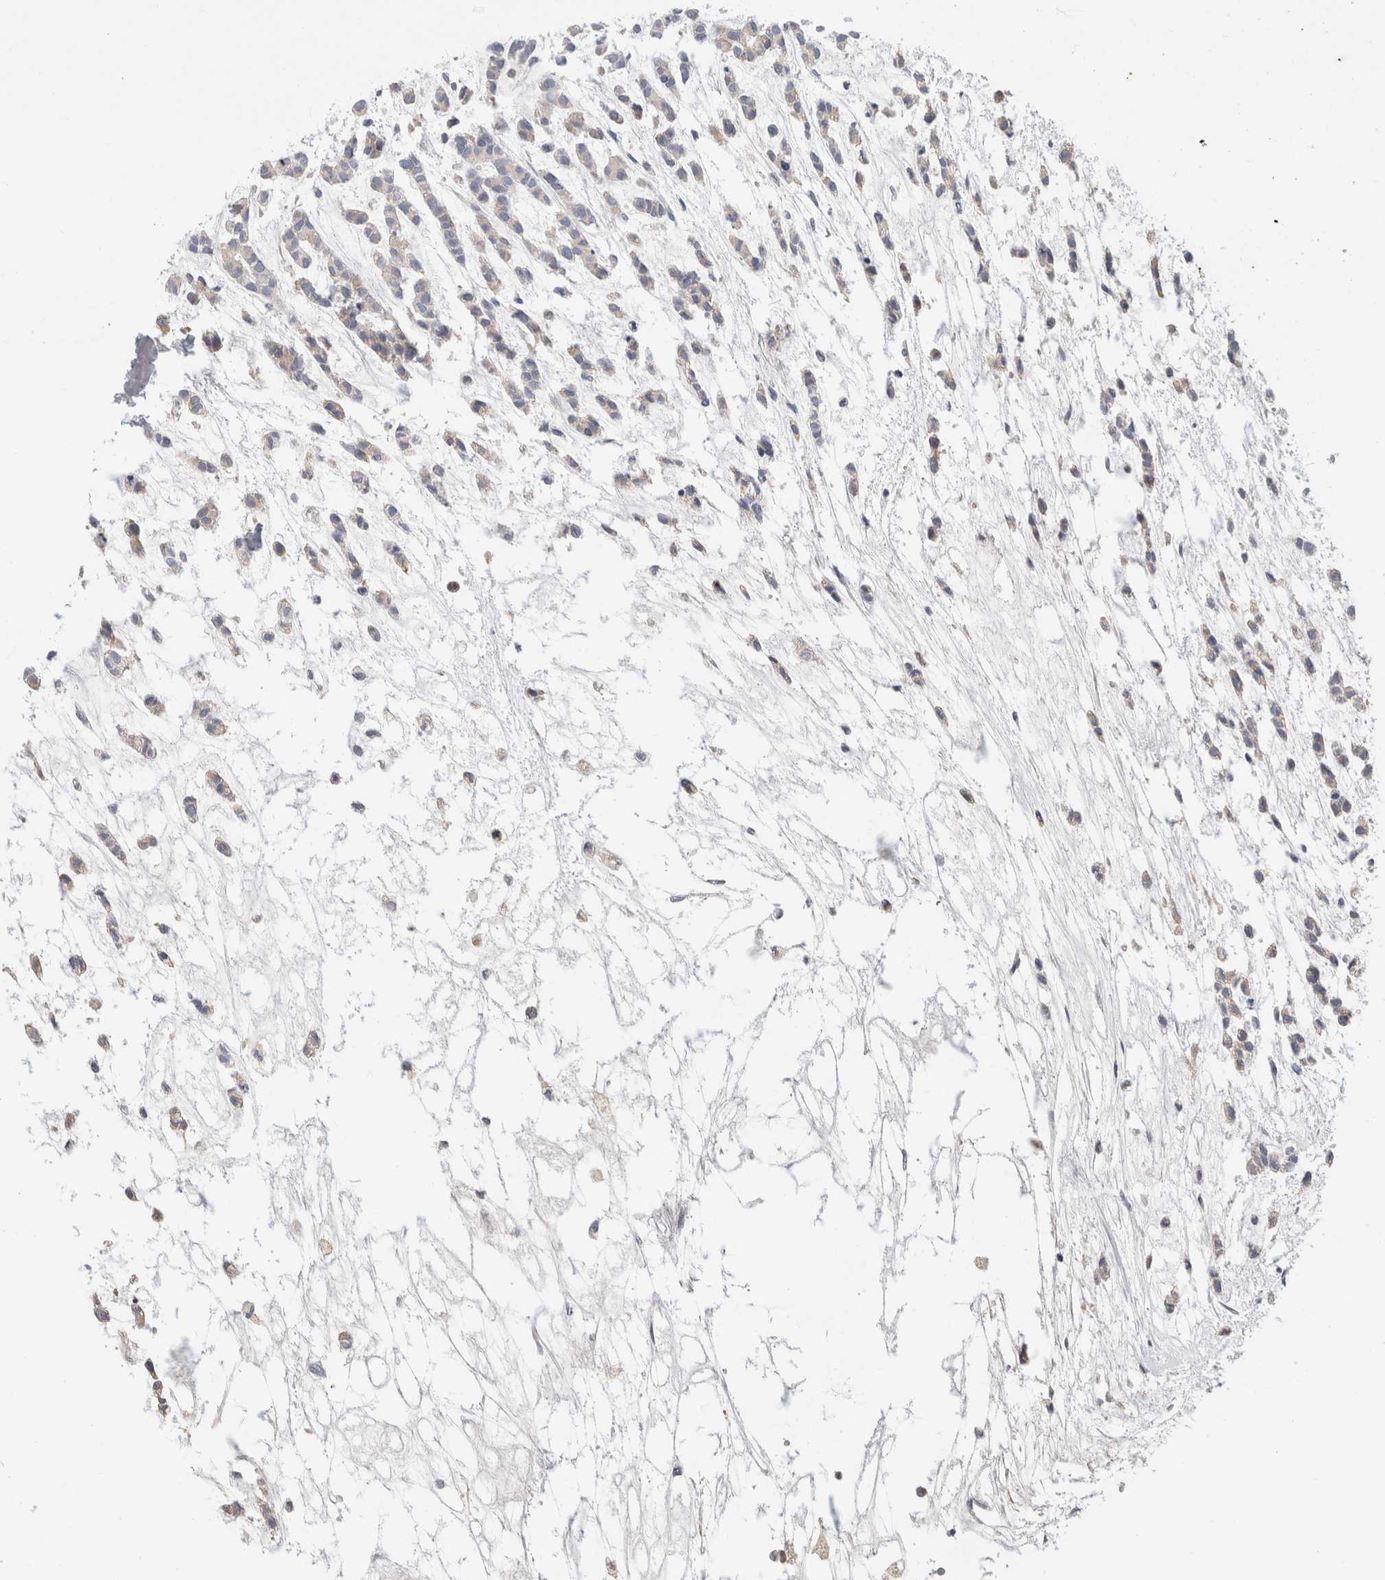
{"staining": {"intensity": "negative", "quantity": "none", "location": "none"}, "tissue": "head and neck cancer", "cell_type": "Tumor cells", "image_type": "cancer", "snomed": [{"axis": "morphology", "description": "Adenocarcinoma, NOS"}, {"axis": "morphology", "description": "Adenoma, NOS"}, {"axis": "topography", "description": "Head-Neck"}], "caption": "The image shows no staining of tumor cells in head and neck adenoma.", "gene": "CA1", "patient": {"sex": "female", "age": 55}}